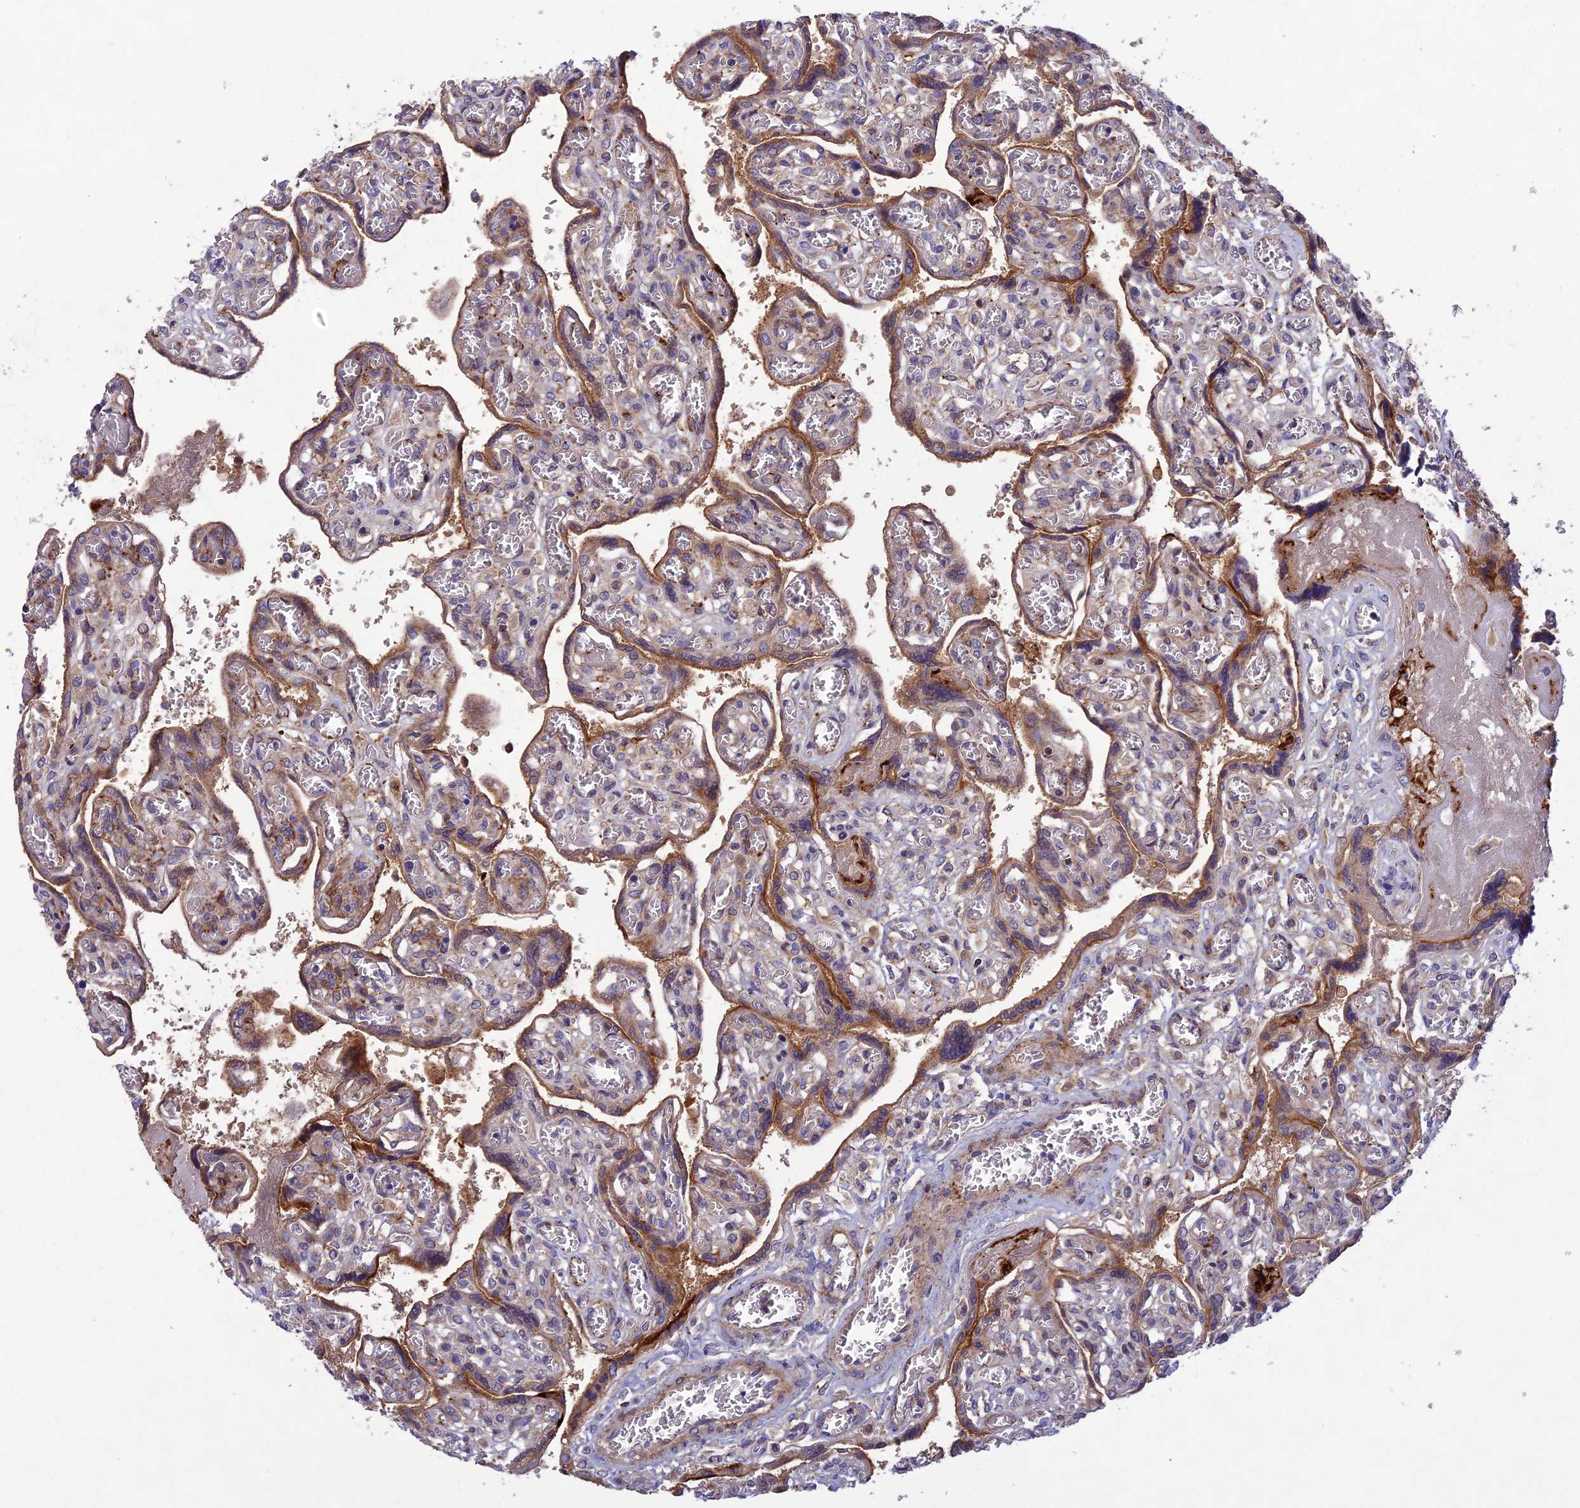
{"staining": {"intensity": "moderate", "quantity": "25%-75%", "location": "cytoplasmic/membranous"}, "tissue": "placenta", "cell_type": "Trophoblastic cells", "image_type": "normal", "snomed": [{"axis": "morphology", "description": "Normal tissue, NOS"}, {"axis": "topography", "description": "Placenta"}], "caption": "Human placenta stained with a brown dye exhibits moderate cytoplasmic/membranous positive expression in about 25%-75% of trophoblastic cells.", "gene": "ADO", "patient": {"sex": "female", "age": 39}}